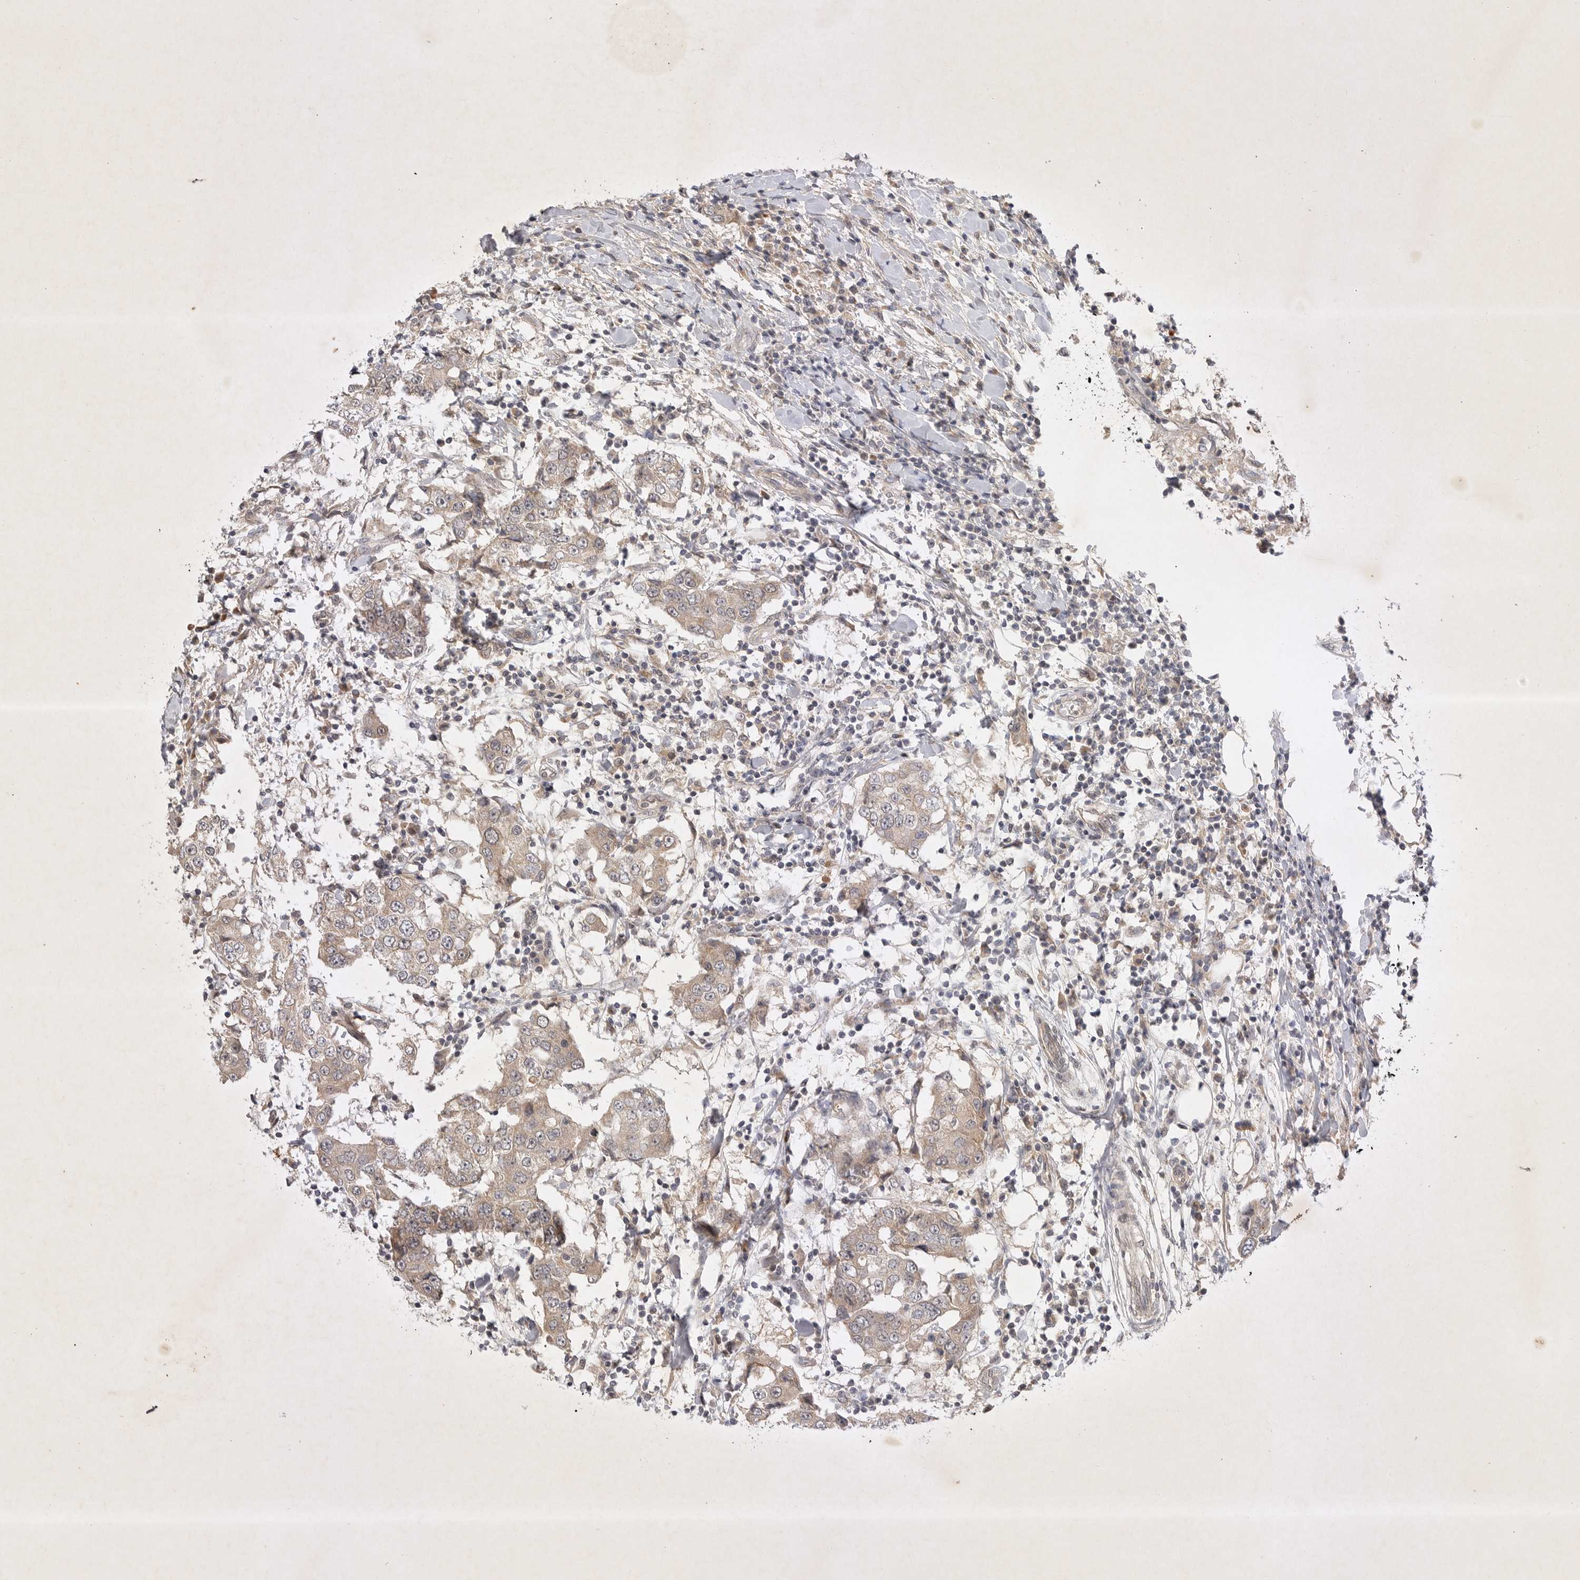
{"staining": {"intensity": "weak", "quantity": ">75%", "location": "cytoplasmic/membranous"}, "tissue": "breast cancer", "cell_type": "Tumor cells", "image_type": "cancer", "snomed": [{"axis": "morphology", "description": "Duct carcinoma"}, {"axis": "topography", "description": "Breast"}], "caption": "Brown immunohistochemical staining in human breast cancer demonstrates weak cytoplasmic/membranous expression in about >75% of tumor cells.", "gene": "PTPDC1", "patient": {"sex": "female", "age": 27}}